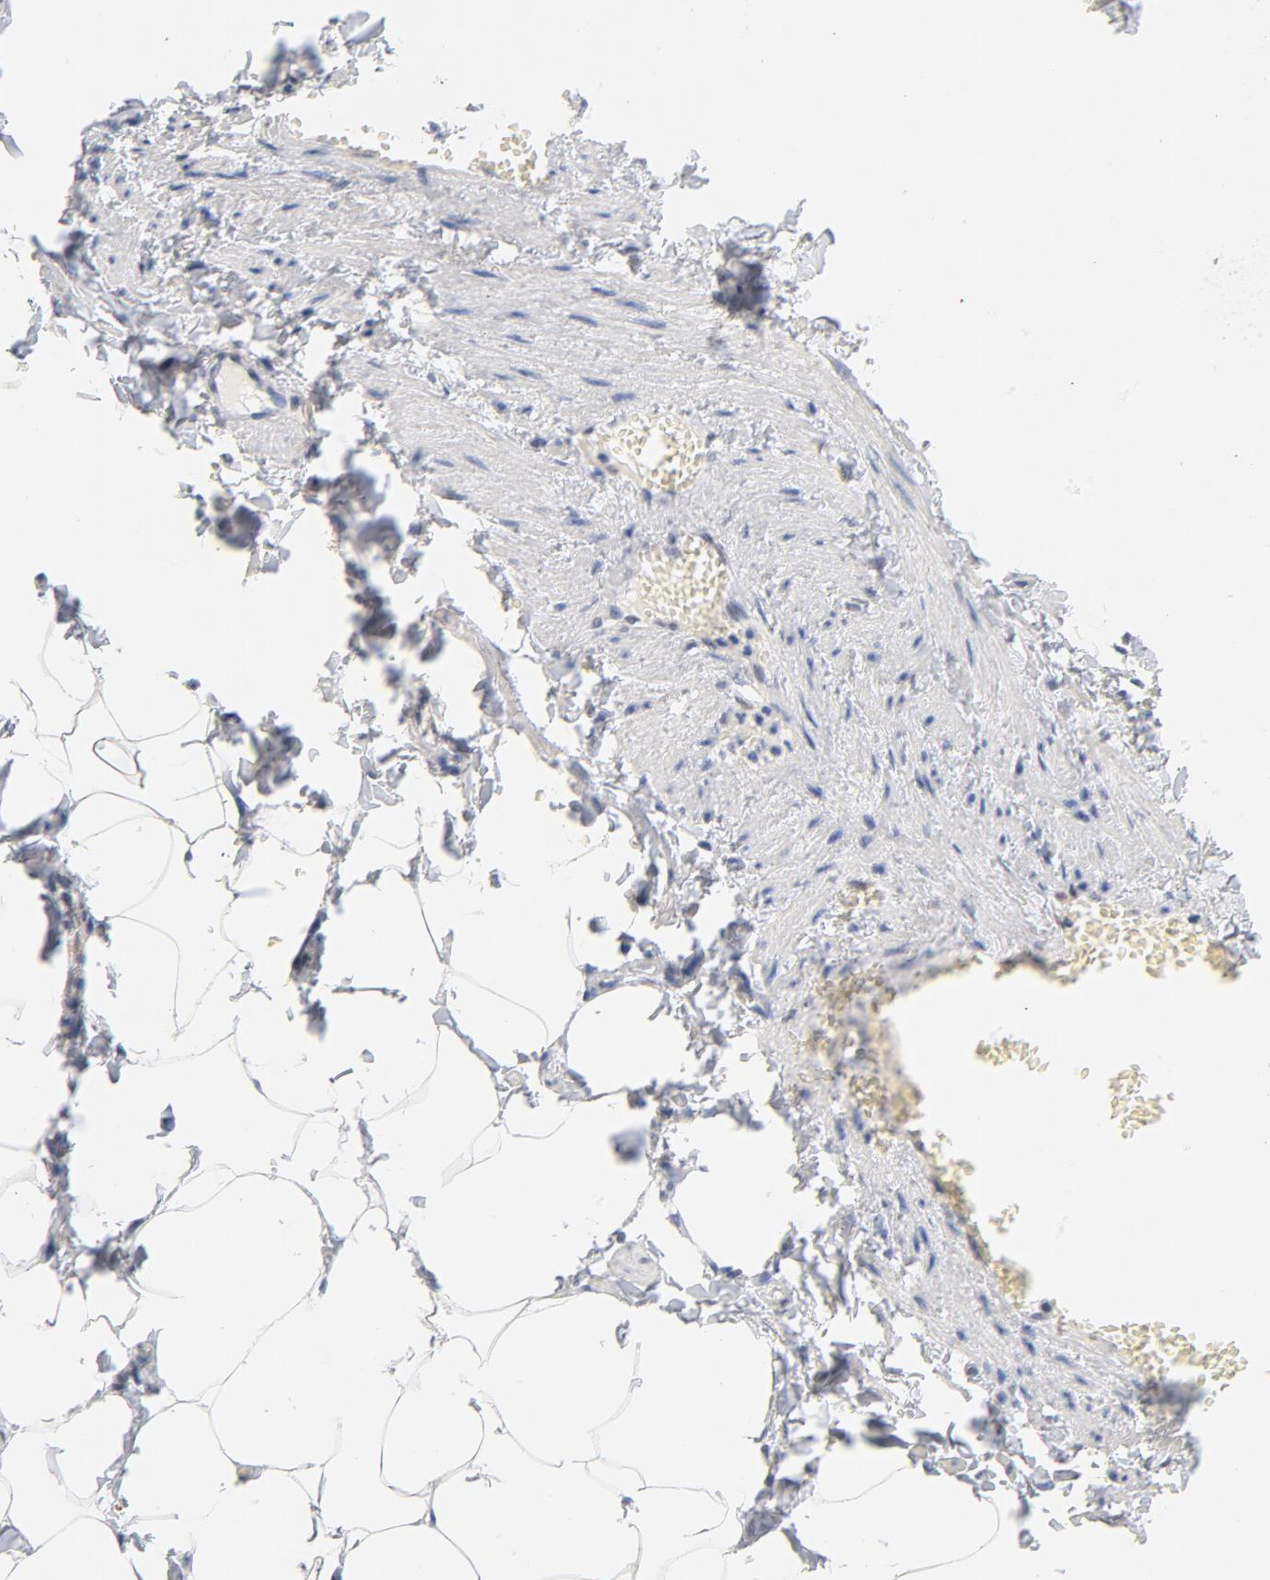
{"staining": {"intensity": "weak", "quantity": "<25%", "location": "nuclear"}, "tissue": "adipose tissue", "cell_type": "Adipocytes", "image_type": "normal", "snomed": [{"axis": "morphology", "description": "Normal tissue, NOS"}, {"axis": "topography", "description": "Vascular tissue"}], "caption": "IHC micrograph of unremarkable adipose tissue: human adipose tissue stained with DAB shows no significant protein staining in adipocytes.", "gene": "CDKN1B", "patient": {"sex": "male", "age": 41}}